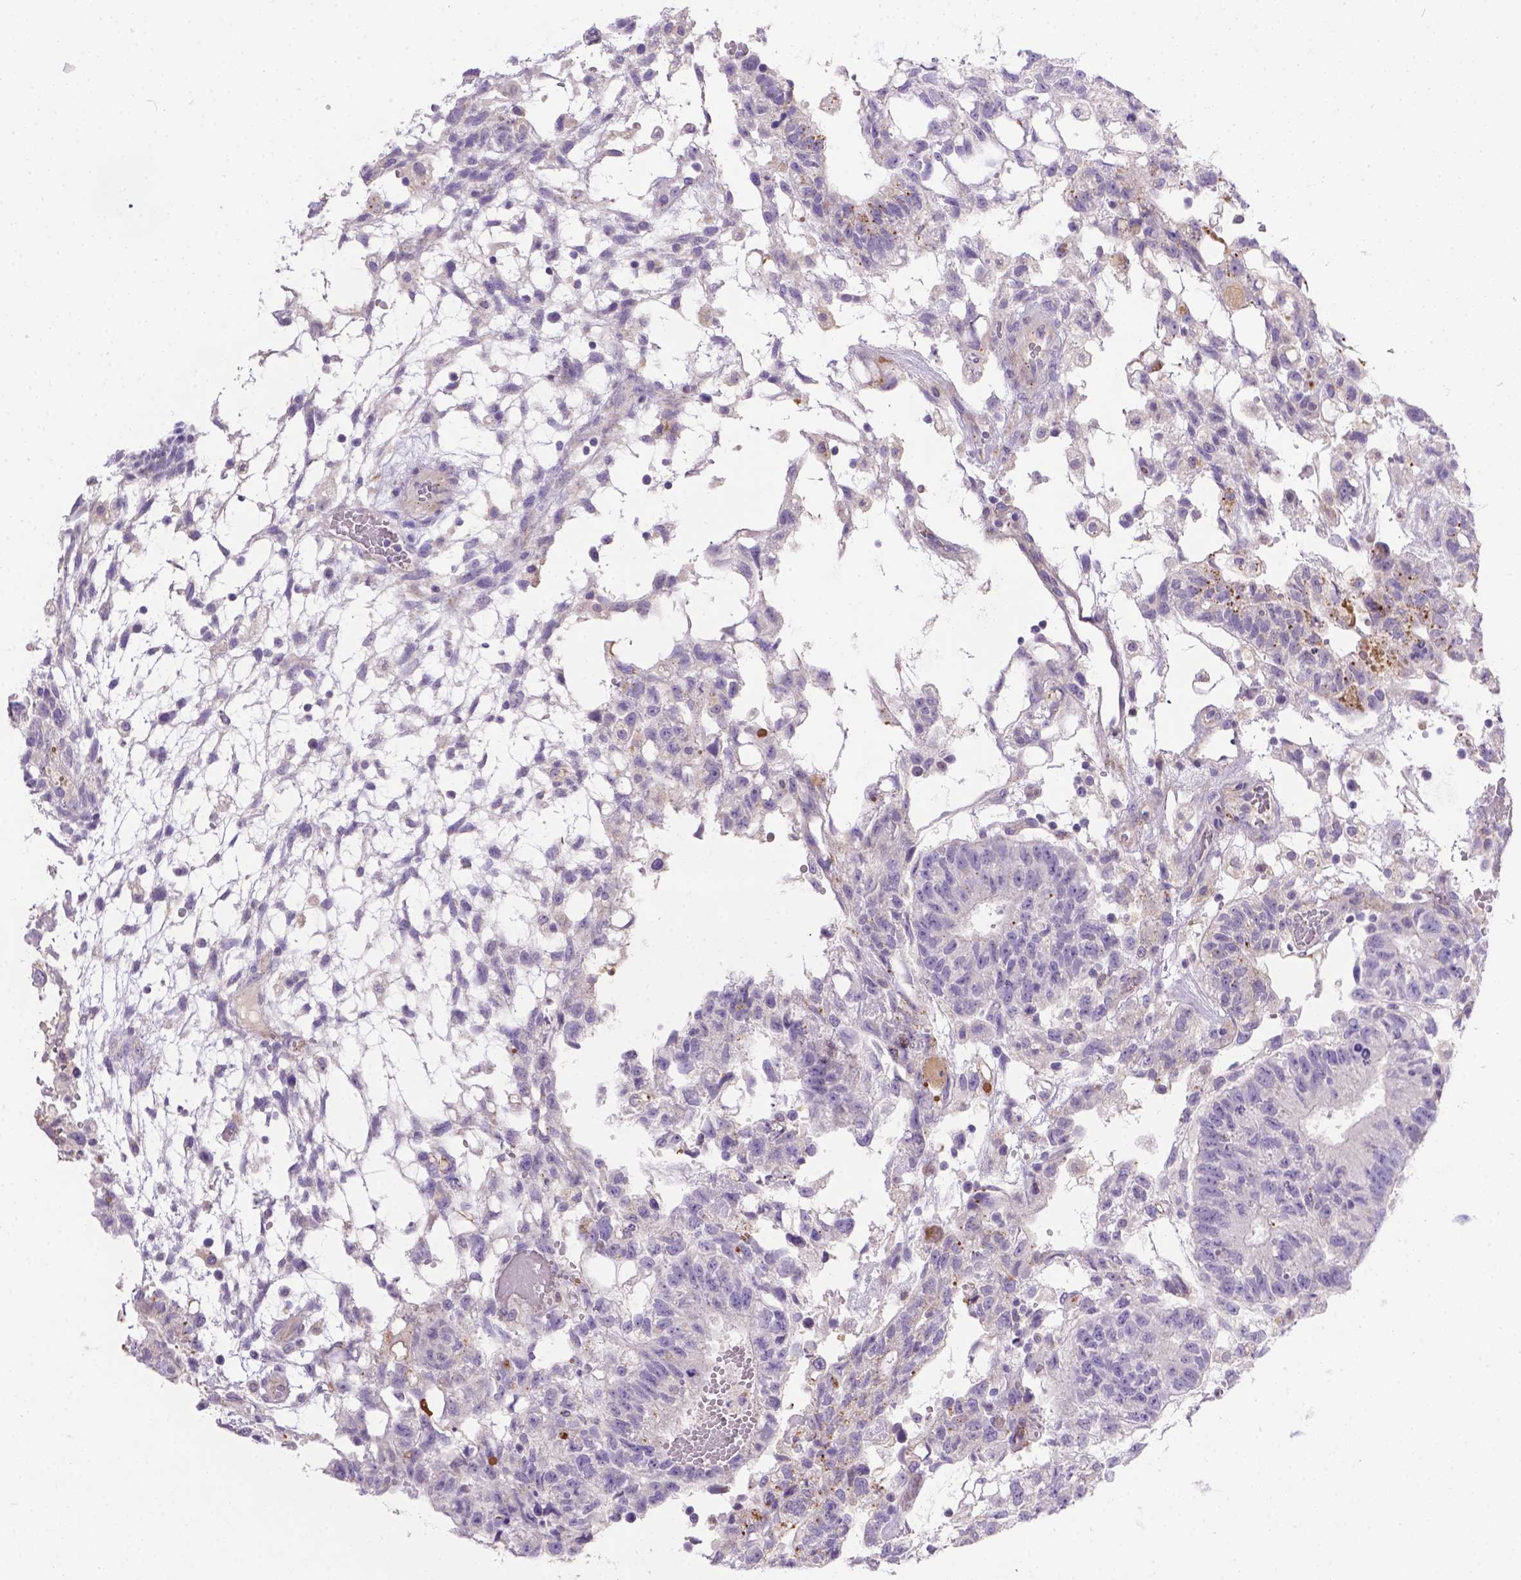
{"staining": {"intensity": "negative", "quantity": "none", "location": "none"}, "tissue": "testis cancer", "cell_type": "Tumor cells", "image_type": "cancer", "snomed": [{"axis": "morphology", "description": "Carcinoma, Embryonal, NOS"}, {"axis": "topography", "description": "Testis"}], "caption": "High magnification brightfield microscopy of testis cancer (embryonal carcinoma) stained with DAB (3,3'-diaminobenzidine) (brown) and counterstained with hematoxylin (blue): tumor cells show no significant staining.", "gene": "TM4SF18", "patient": {"sex": "male", "age": 32}}